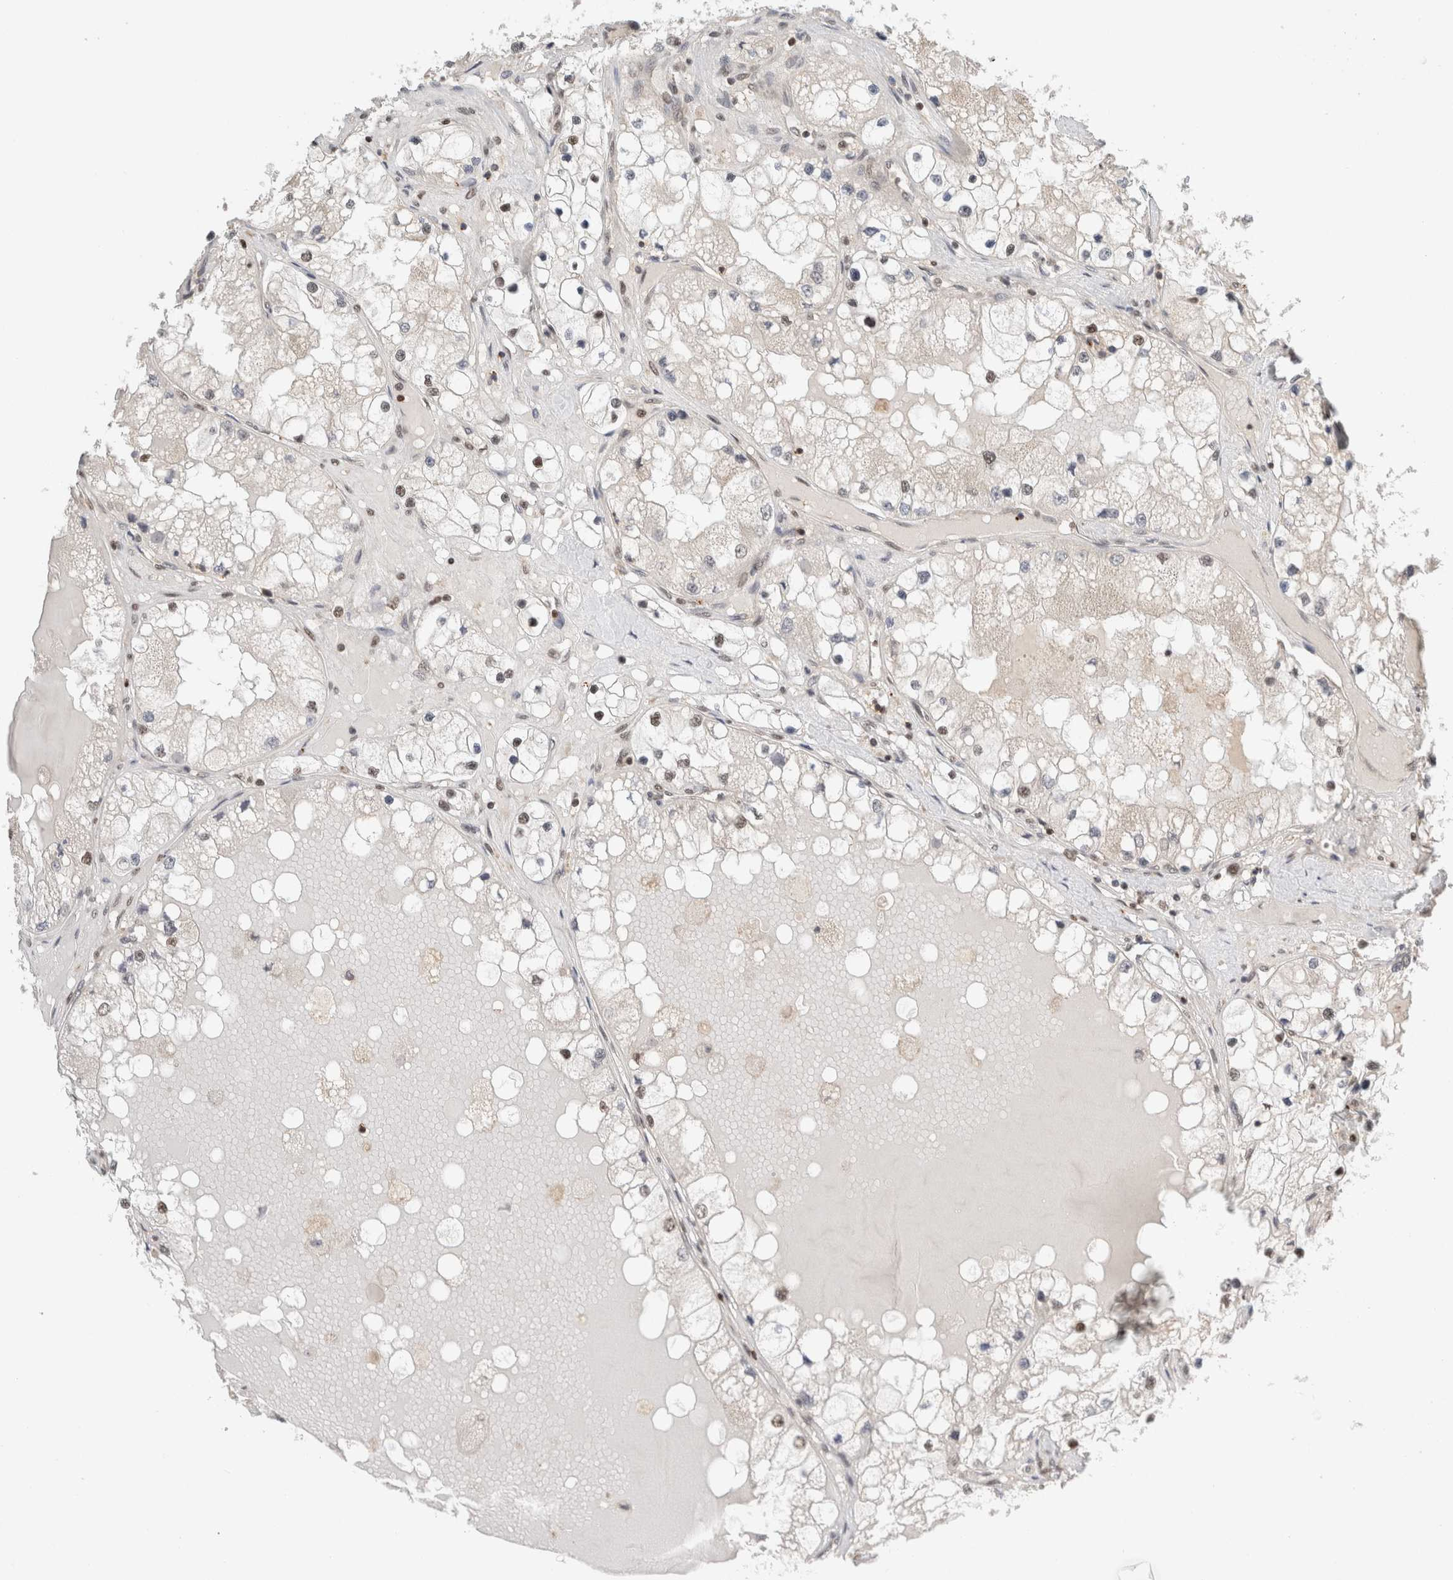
{"staining": {"intensity": "weak", "quantity": "<25%", "location": "nuclear"}, "tissue": "renal cancer", "cell_type": "Tumor cells", "image_type": "cancer", "snomed": [{"axis": "morphology", "description": "Adenocarcinoma, NOS"}, {"axis": "topography", "description": "Kidney"}], "caption": "There is no significant staining in tumor cells of adenocarcinoma (renal).", "gene": "SNRNP40", "patient": {"sex": "male", "age": 68}}